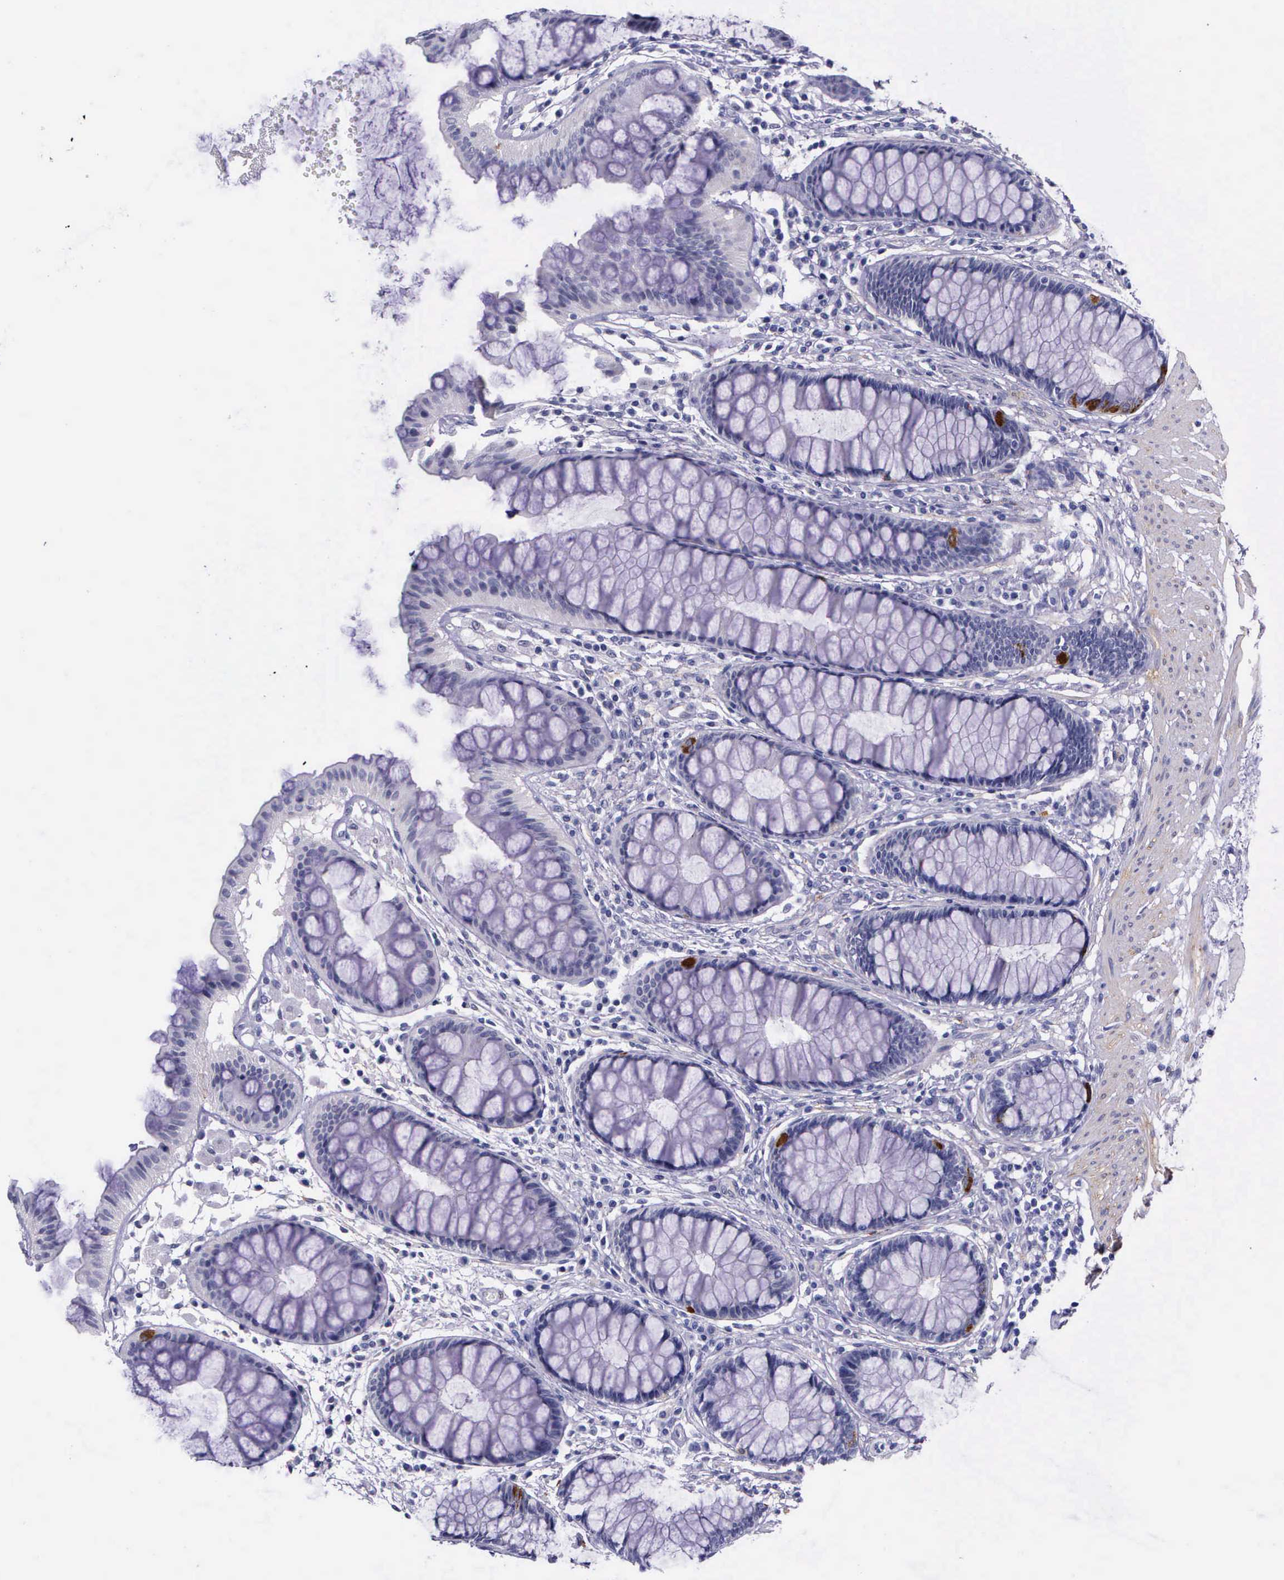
{"staining": {"intensity": "negative", "quantity": "none", "location": "none"}, "tissue": "rectum", "cell_type": "Glandular cells", "image_type": "normal", "snomed": [{"axis": "morphology", "description": "Normal tissue, NOS"}, {"axis": "topography", "description": "Rectum"}], "caption": "This photomicrograph is of unremarkable rectum stained with immunohistochemistry (IHC) to label a protein in brown with the nuclei are counter-stained blue. There is no staining in glandular cells. (DAB (3,3'-diaminobenzidine) immunohistochemistry (IHC) with hematoxylin counter stain).", "gene": "AHNAK2", "patient": {"sex": "male", "age": 77}}